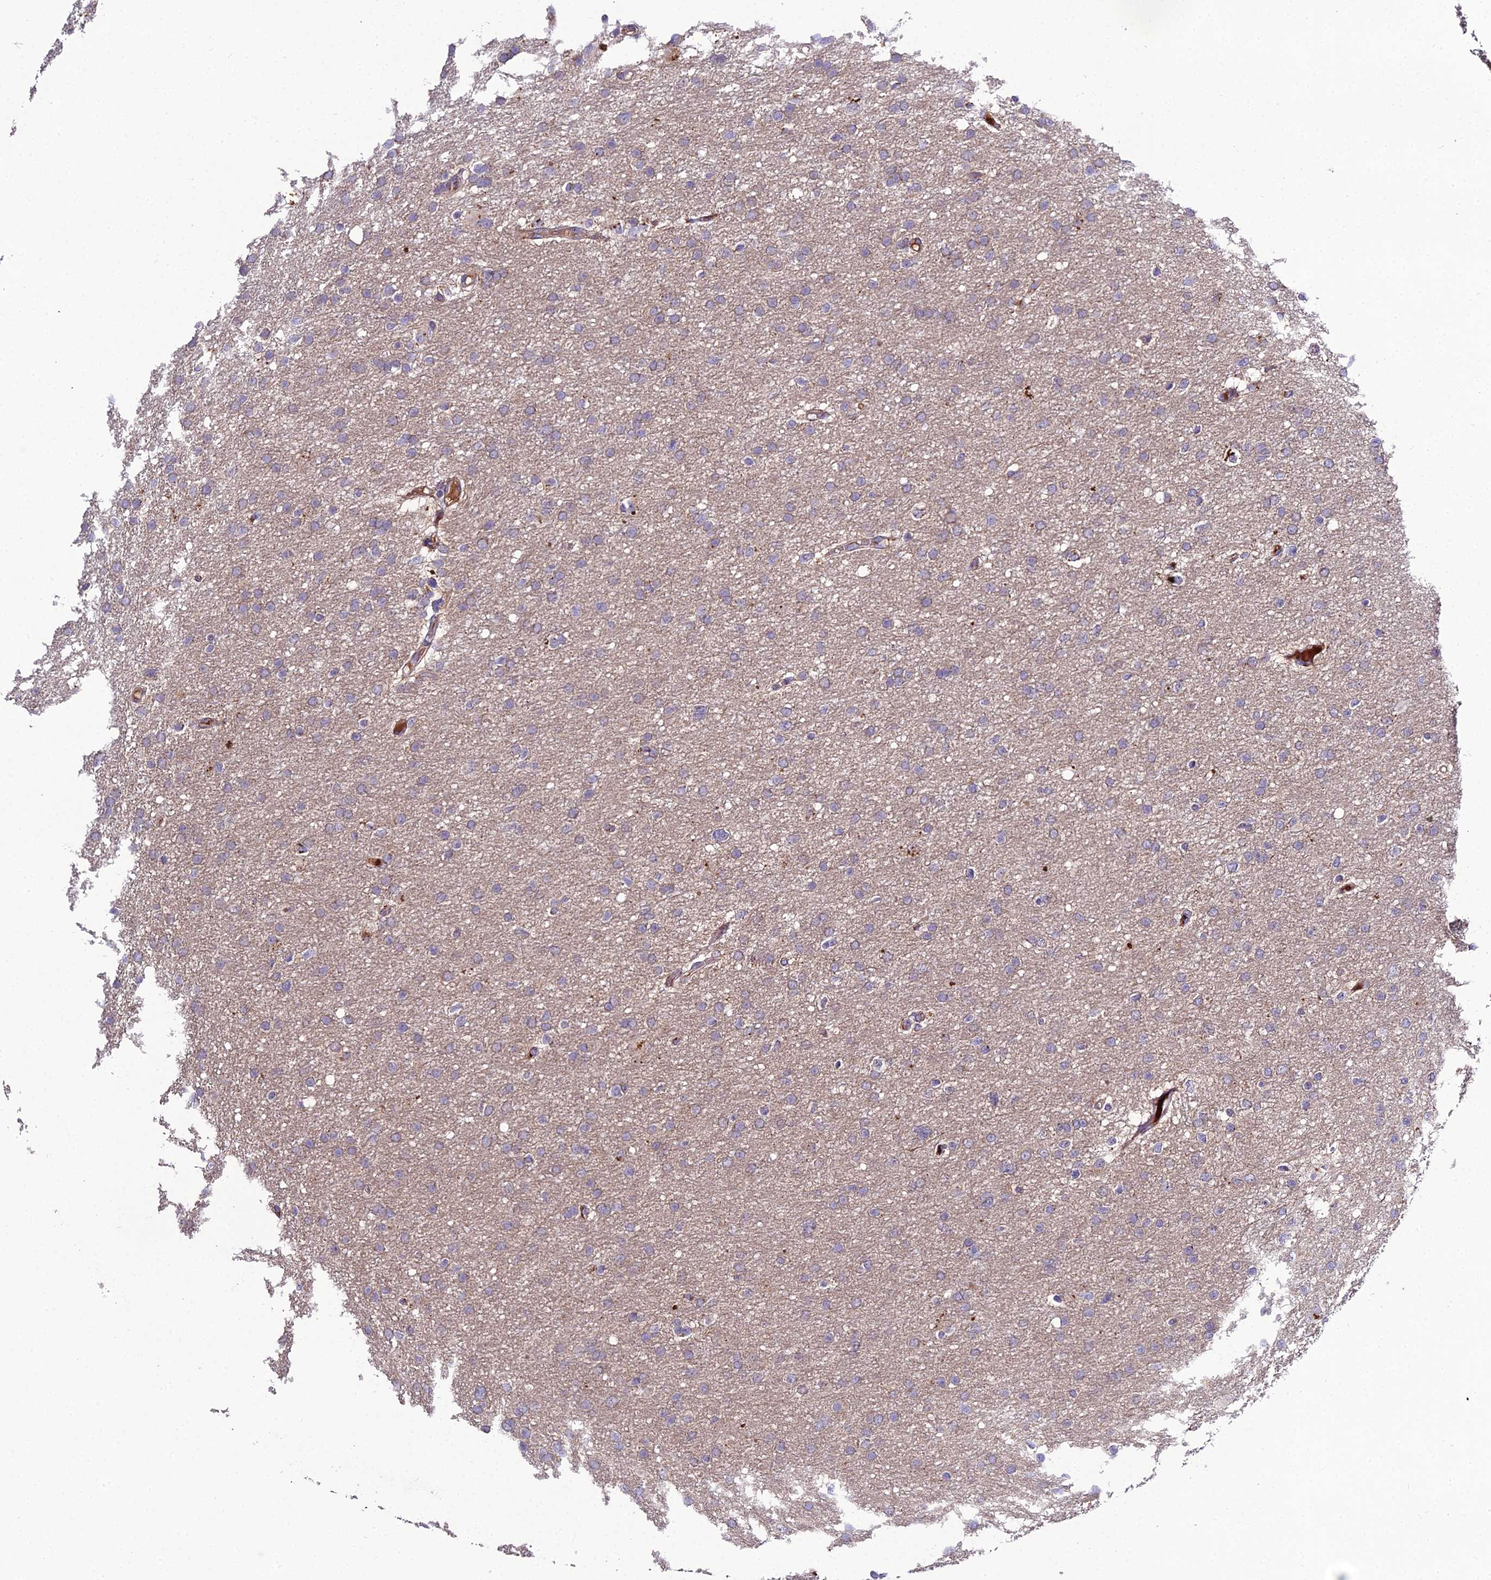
{"staining": {"intensity": "negative", "quantity": "none", "location": "none"}, "tissue": "glioma", "cell_type": "Tumor cells", "image_type": "cancer", "snomed": [{"axis": "morphology", "description": "Glioma, malignant, High grade"}, {"axis": "topography", "description": "Cerebral cortex"}], "caption": "Micrograph shows no protein staining in tumor cells of high-grade glioma (malignant) tissue.", "gene": "EID2", "patient": {"sex": "female", "age": 36}}